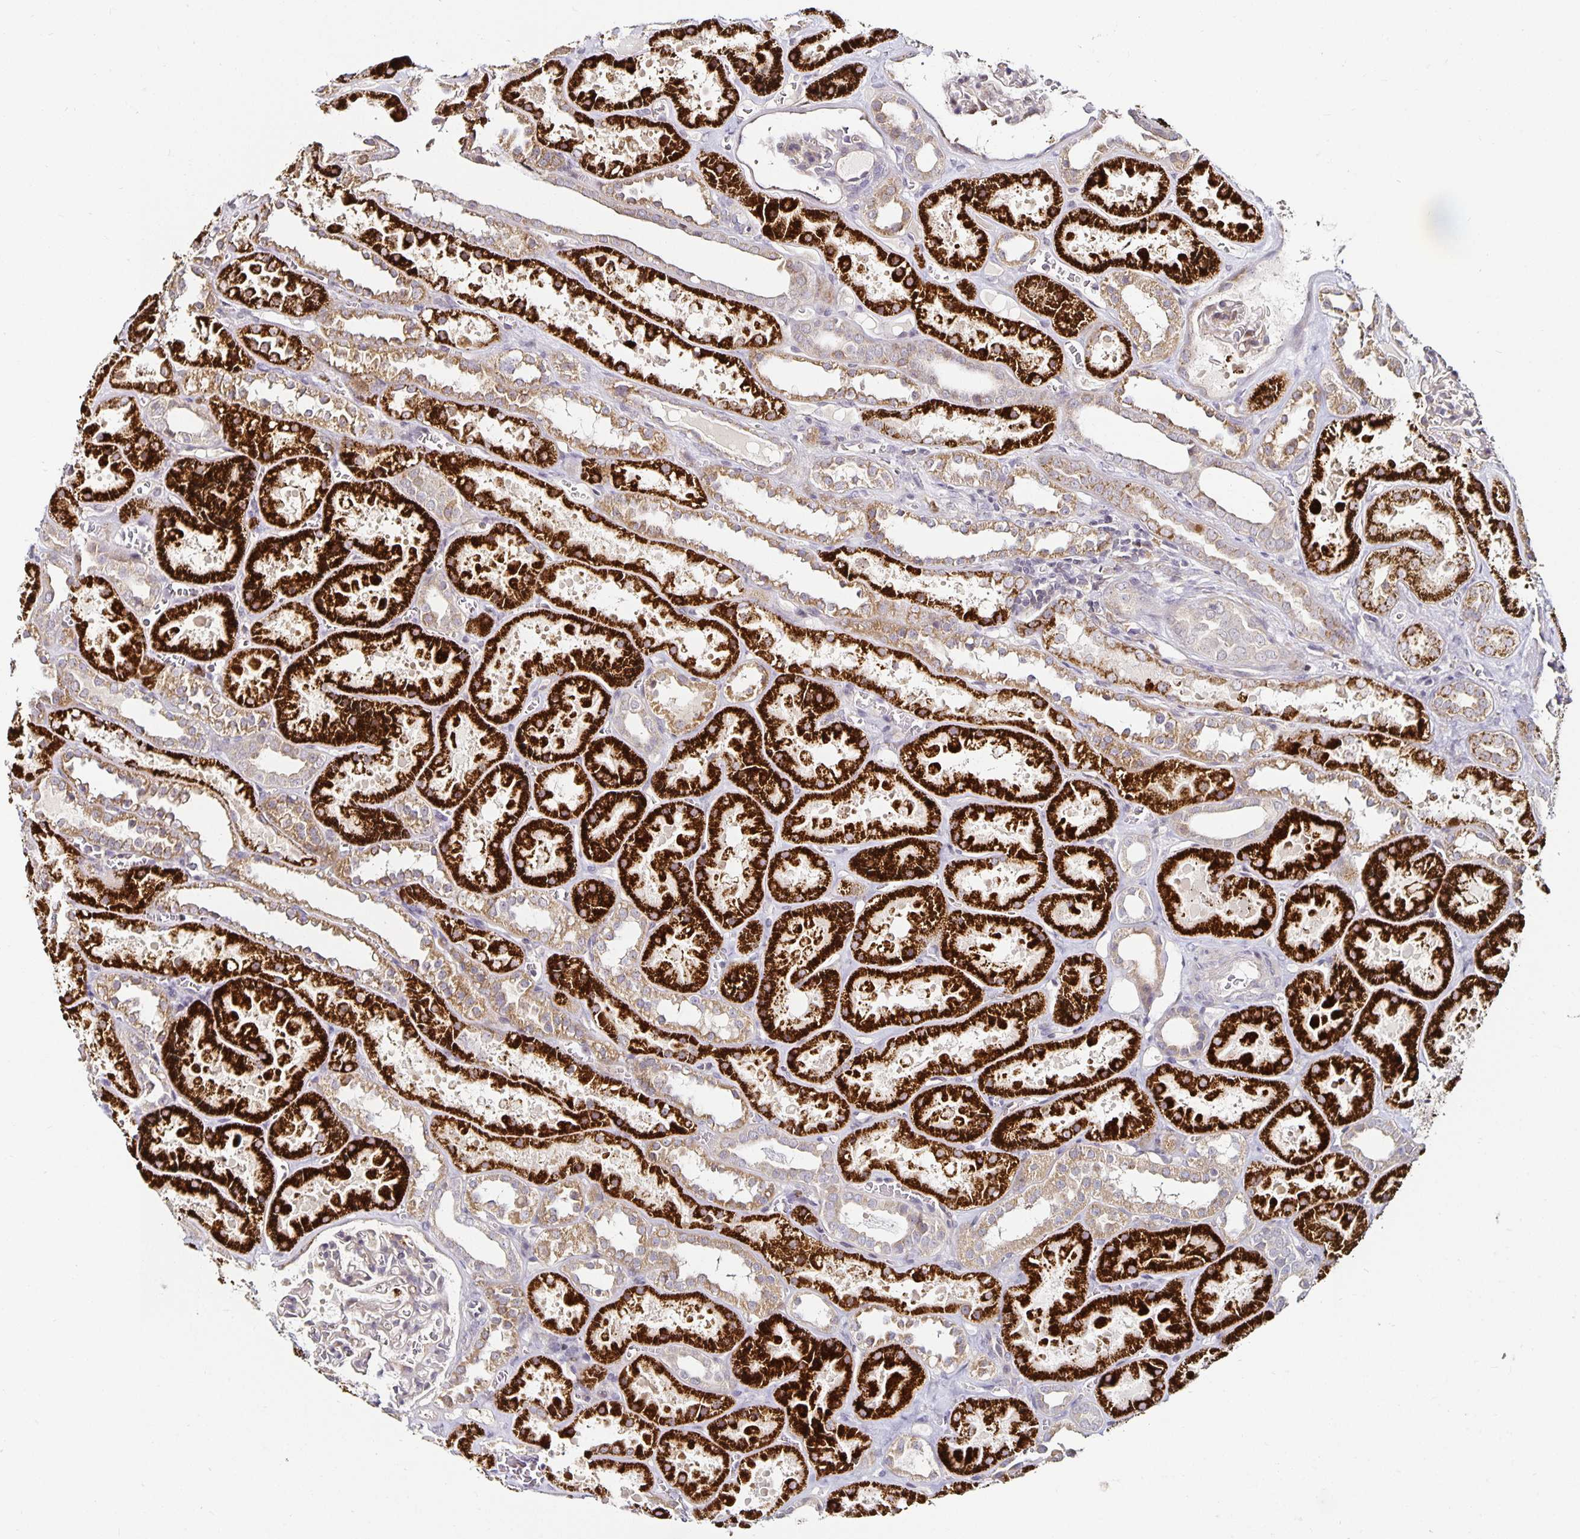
{"staining": {"intensity": "negative", "quantity": "none", "location": "none"}, "tissue": "kidney", "cell_type": "Cells in glomeruli", "image_type": "normal", "snomed": [{"axis": "morphology", "description": "Normal tissue, NOS"}, {"axis": "topography", "description": "Kidney"}], "caption": "IHC histopathology image of benign kidney: kidney stained with DAB (3,3'-diaminobenzidine) exhibits no significant protein positivity in cells in glomeruli.", "gene": "ANLN", "patient": {"sex": "female", "age": 41}}